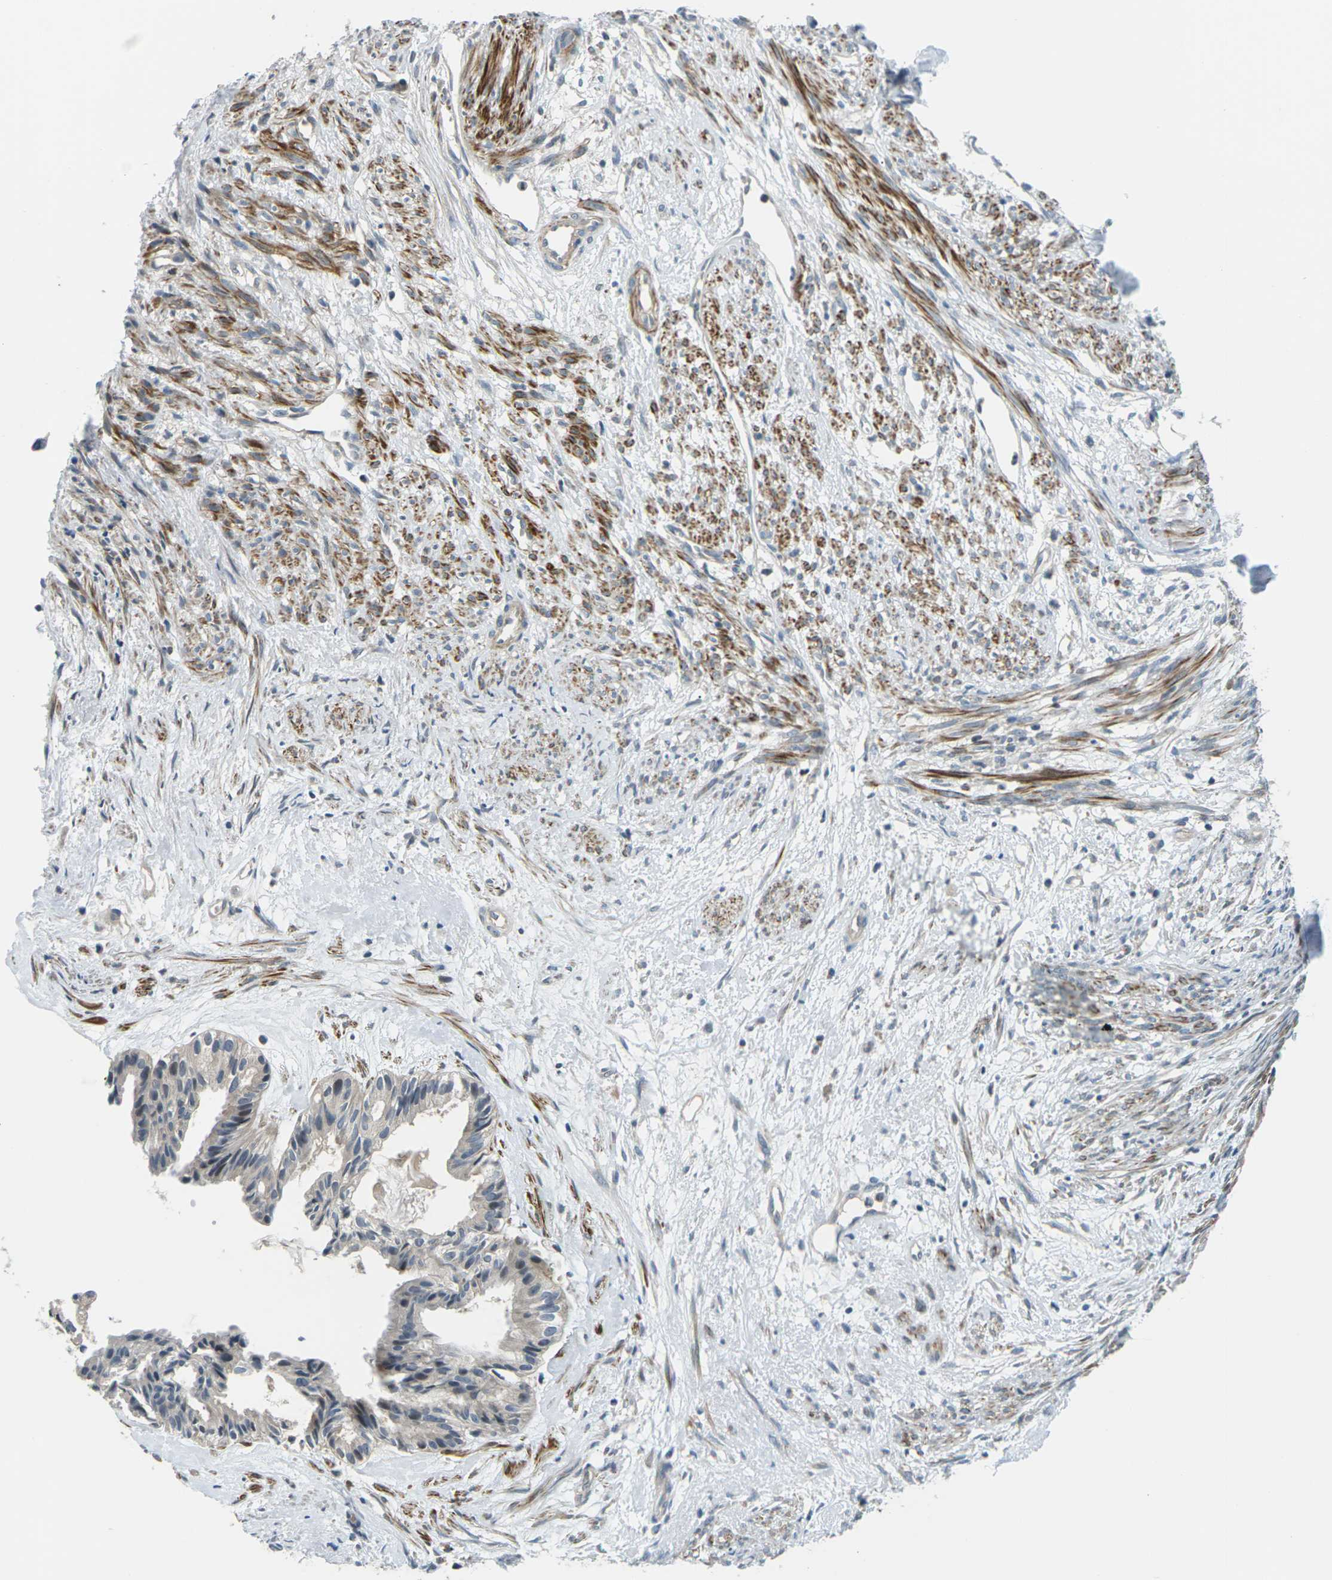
{"staining": {"intensity": "negative", "quantity": "none", "location": "none"}, "tissue": "cervical cancer", "cell_type": "Tumor cells", "image_type": "cancer", "snomed": [{"axis": "morphology", "description": "Normal tissue, NOS"}, {"axis": "morphology", "description": "Adenocarcinoma, NOS"}, {"axis": "topography", "description": "Cervix"}, {"axis": "topography", "description": "Endometrium"}], "caption": "Immunohistochemical staining of human adenocarcinoma (cervical) exhibits no significant staining in tumor cells. Brightfield microscopy of IHC stained with DAB (brown) and hematoxylin (blue), captured at high magnification.", "gene": "SLC13A3", "patient": {"sex": "female", "age": 86}}